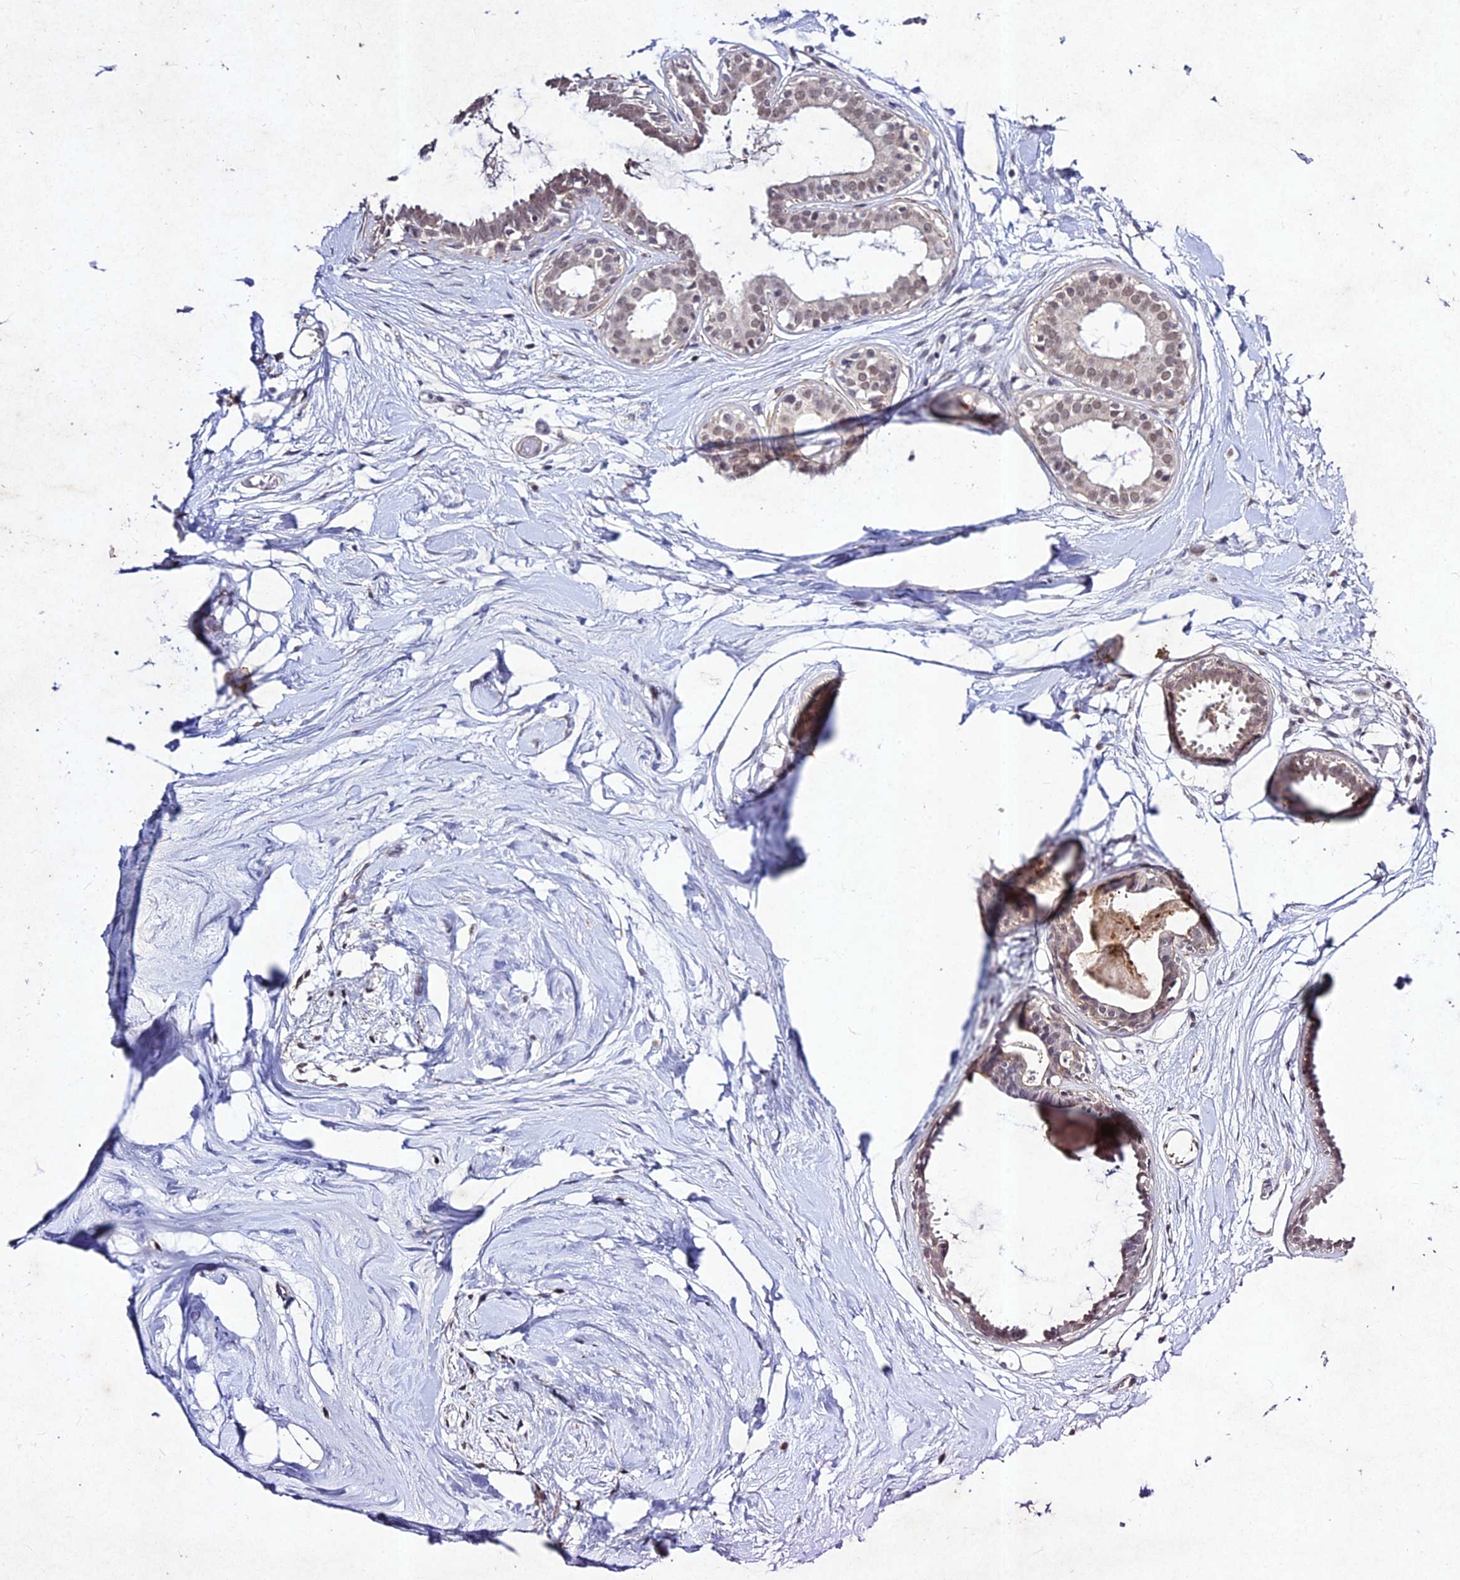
{"staining": {"intensity": "negative", "quantity": "none", "location": "none"}, "tissue": "breast", "cell_type": "Adipocytes", "image_type": "normal", "snomed": [{"axis": "morphology", "description": "Normal tissue, NOS"}, {"axis": "topography", "description": "Breast"}], "caption": "Immunohistochemistry (IHC) histopathology image of benign breast: human breast stained with DAB exhibits no significant protein expression in adipocytes. The staining was performed using DAB to visualize the protein expression in brown, while the nuclei were stained in blue with hematoxylin (Magnification: 20x).", "gene": "RAVER1", "patient": {"sex": "female", "age": 45}}